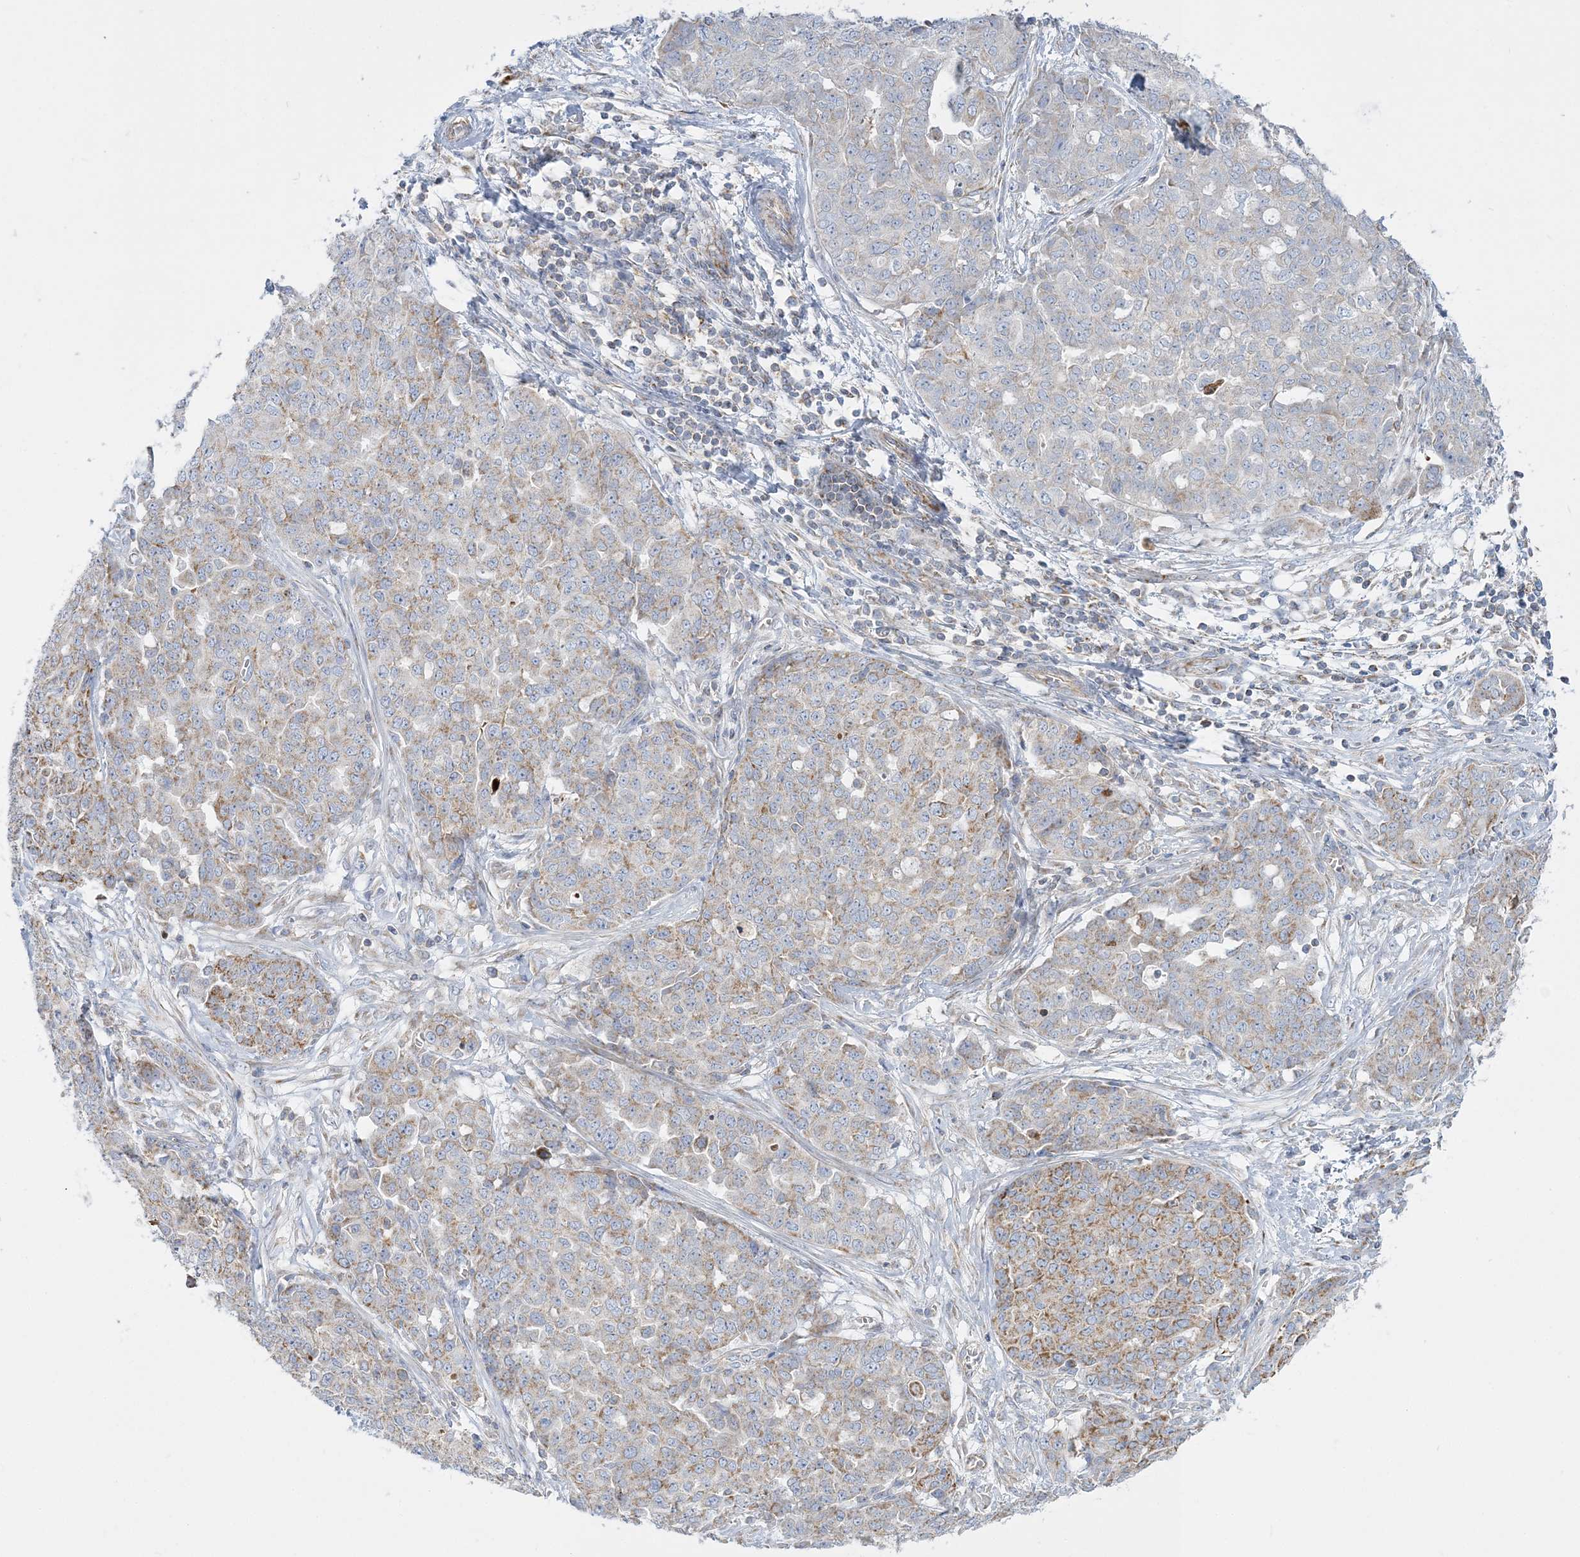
{"staining": {"intensity": "weak", "quantity": "25%-75%", "location": "cytoplasmic/membranous"}, "tissue": "ovarian cancer", "cell_type": "Tumor cells", "image_type": "cancer", "snomed": [{"axis": "morphology", "description": "Cystadenocarcinoma, serous, NOS"}, {"axis": "topography", "description": "Soft tissue"}, {"axis": "topography", "description": "Ovary"}], "caption": "Immunohistochemistry (DAB (3,3'-diaminobenzidine)) staining of human ovarian cancer (serous cystadenocarcinoma) demonstrates weak cytoplasmic/membranous protein positivity in approximately 25%-75% of tumor cells. The staining was performed using DAB (3,3'-diaminobenzidine) to visualize the protein expression in brown, while the nuclei were stained in blue with hematoxylin (Magnification: 20x).", "gene": "TBC1D14", "patient": {"sex": "female", "age": 57}}